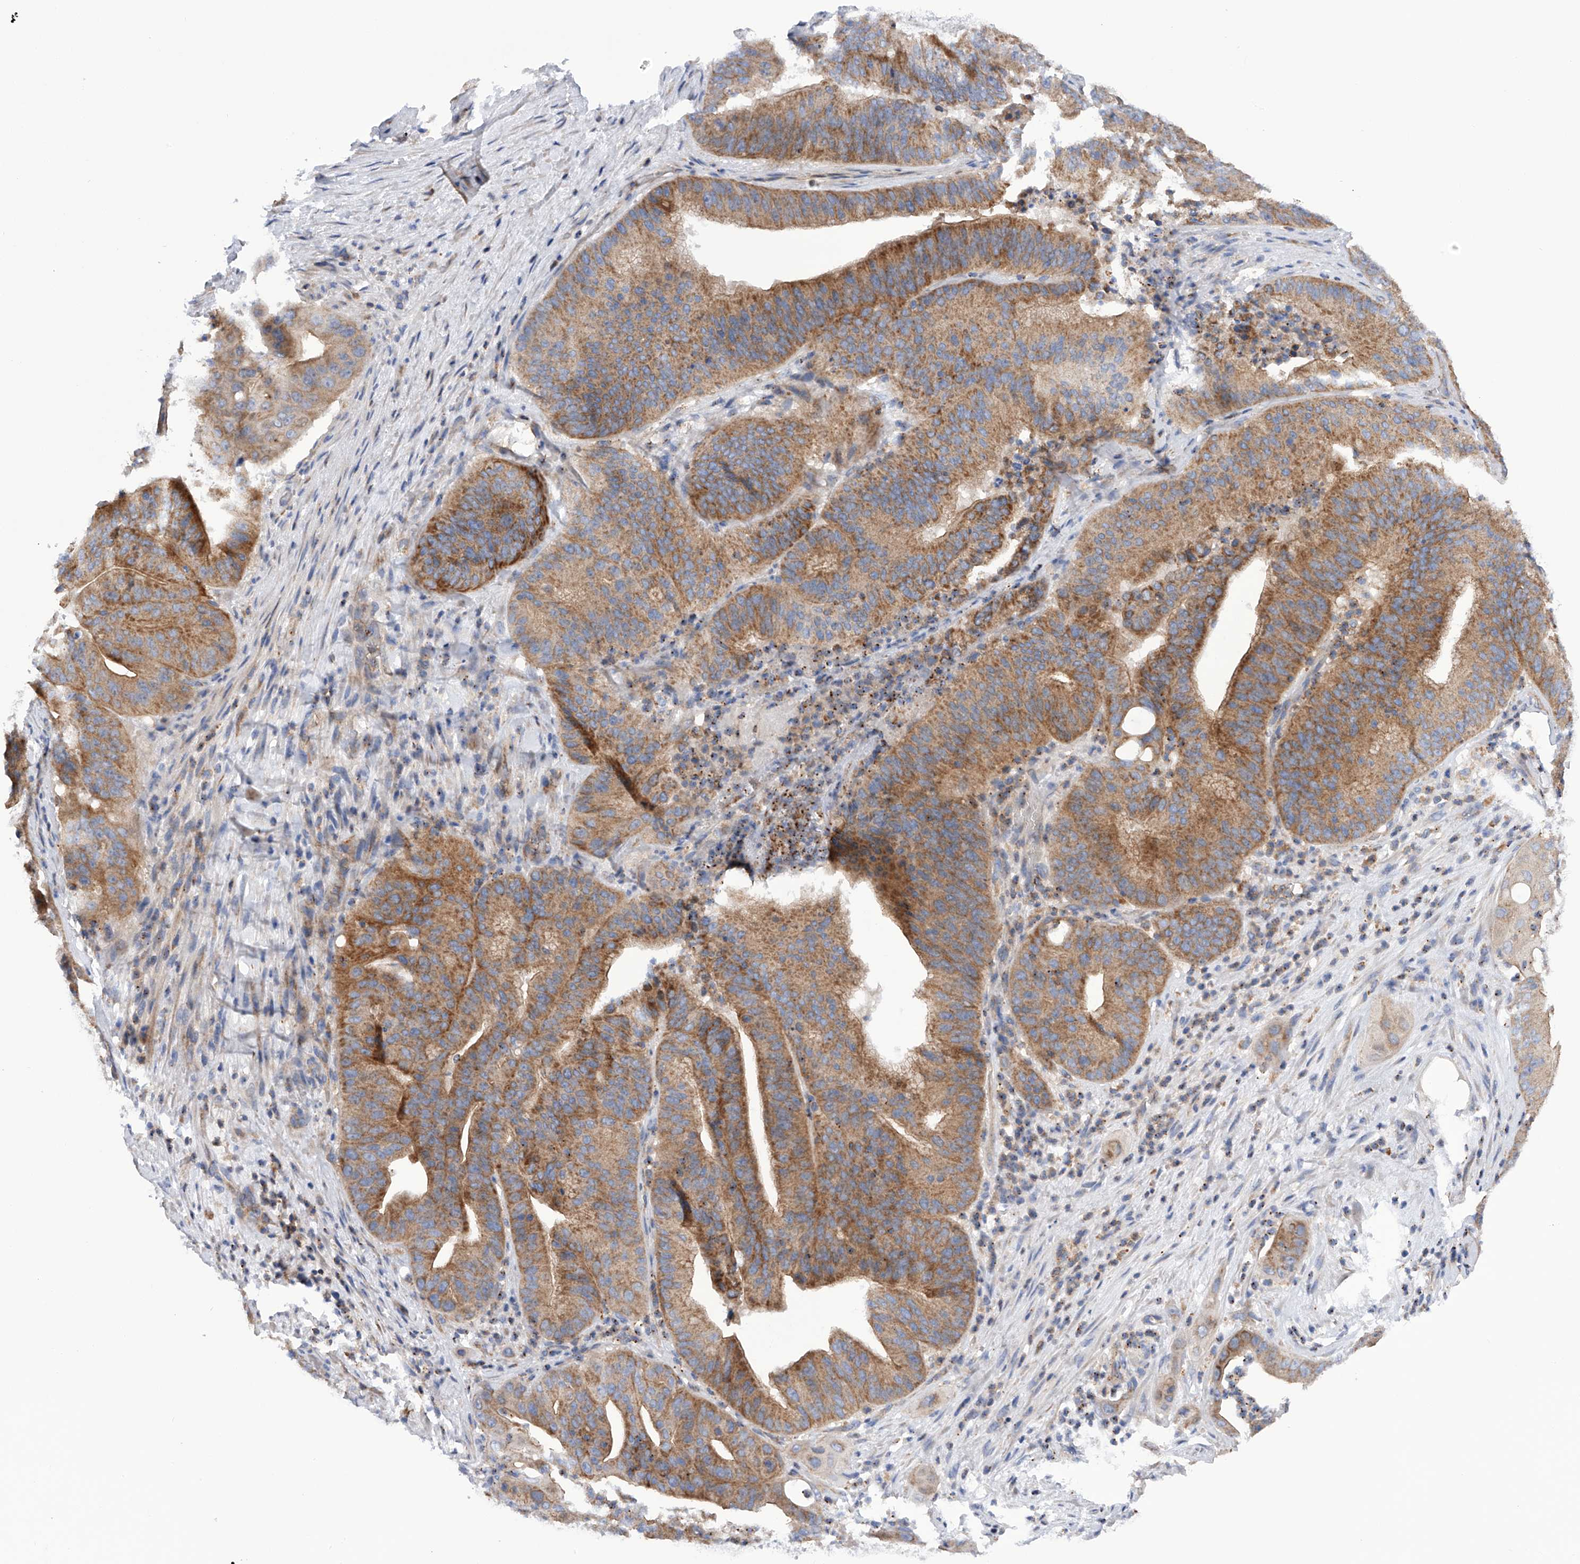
{"staining": {"intensity": "moderate", "quantity": ">75%", "location": "cytoplasmic/membranous"}, "tissue": "pancreatic cancer", "cell_type": "Tumor cells", "image_type": "cancer", "snomed": [{"axis": "morphology", "description": "Adenocarcinoma, NOS"}, {"axis": "topography", "description": "Pancreas"}], "caption": "Adenocarcinoma (pancreatic) tissue shows moderate cytoplasmic/membranous positivity in about >75% of tumor cells (DAB IHC, brown staining for protein, blue staining for nuclei).", "gene": "MLYCD", "patient": {"sex": "female", "age": 77}}